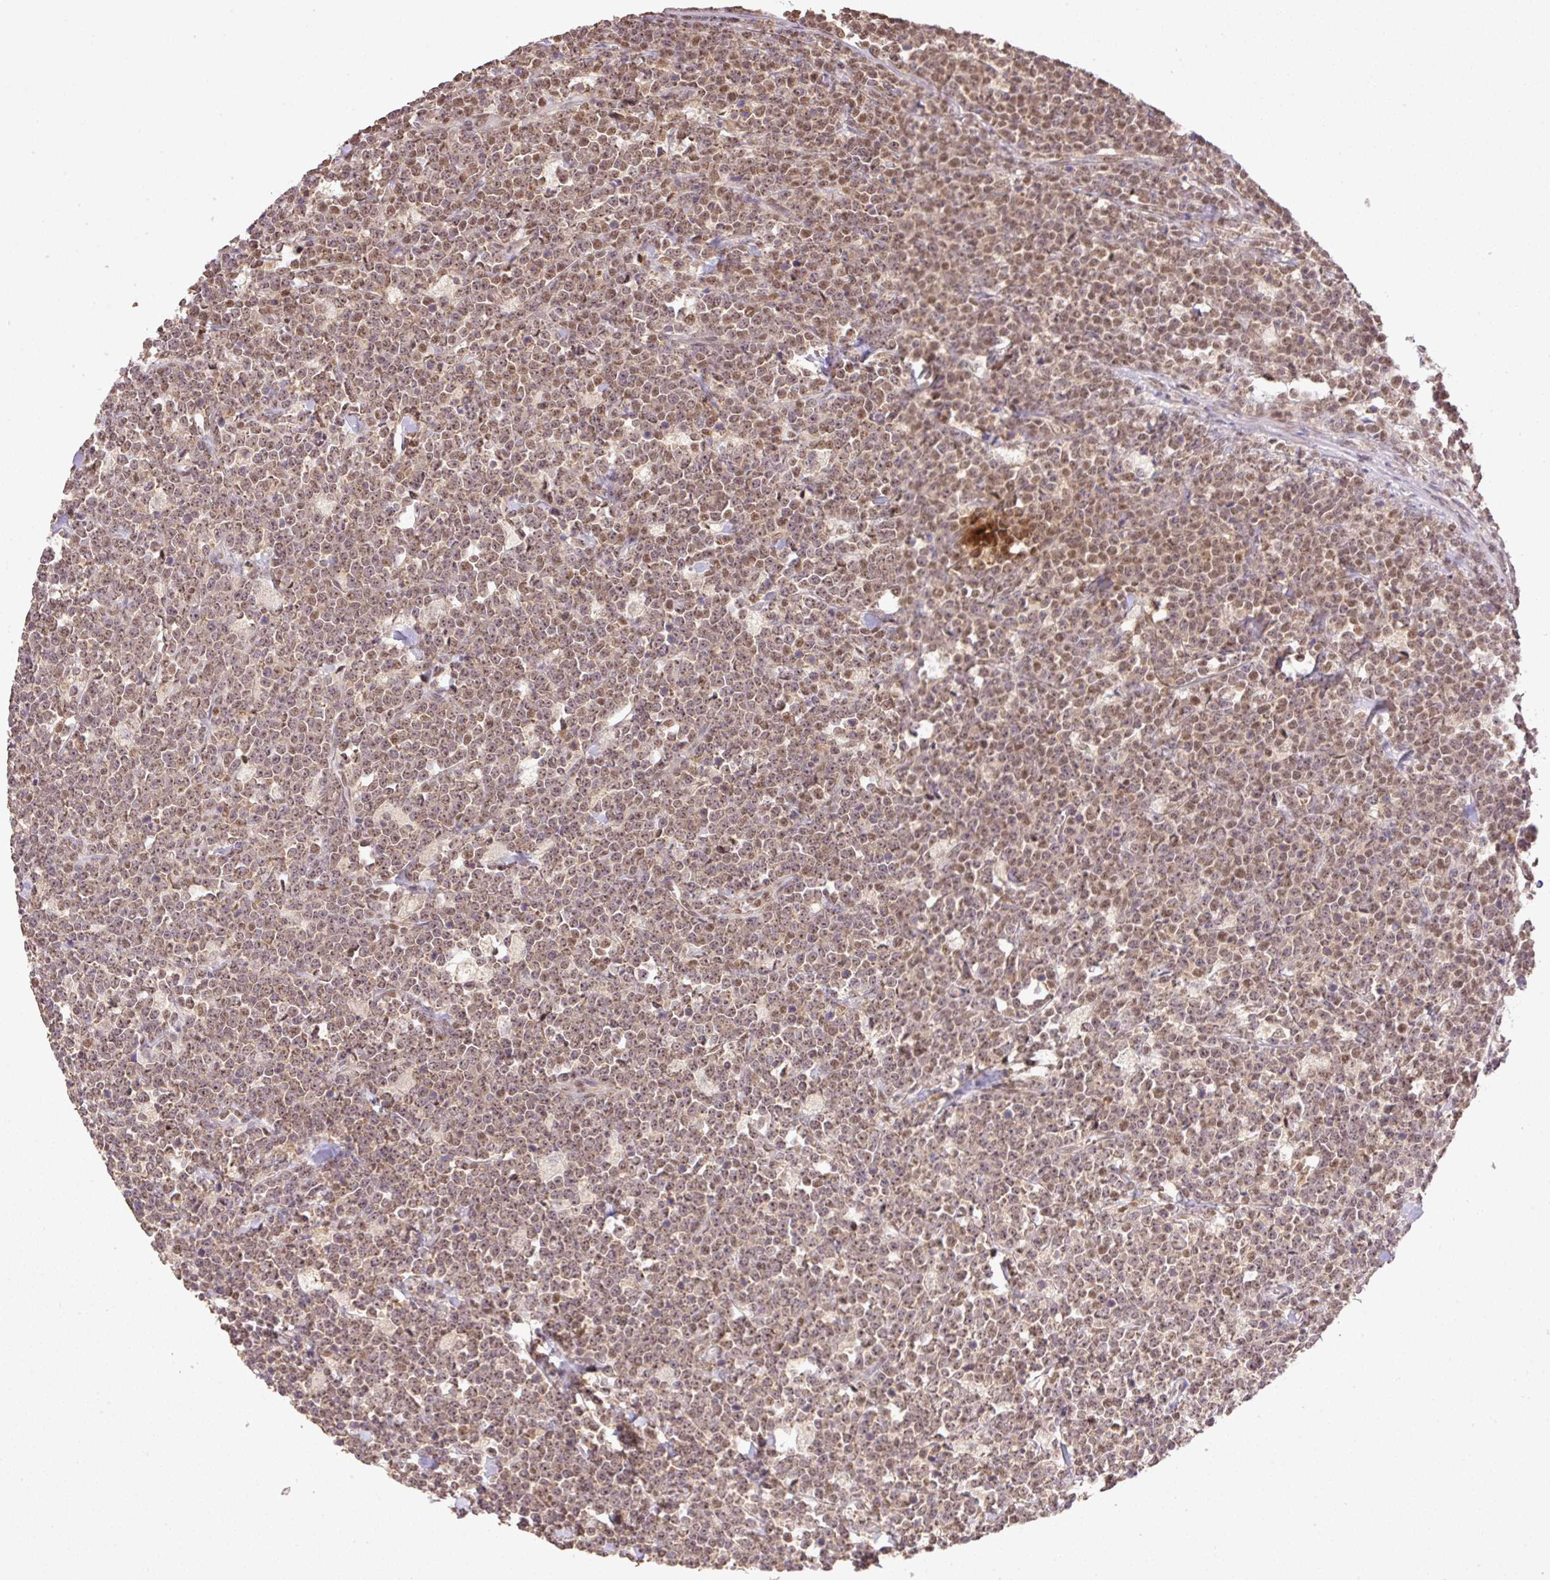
{"staining": {"intensity": "moderate", "quantity": ">75%", "location": "nuclear"}, "tissue": "lymphoma", "cell_type": "Tumor cells", "image_type": "cancer", "snomed": [{"axis": "morphology", "description": "Malignant lymphoma, non-Hodgkin's type, High grade"}, {"axis": "topography", "description": "Small intestine"}], "caption": "High-grade malignant lymphoma, non-Hodgkin's type was stained to show a protein in brown. There is medium levels of moderate nuclear staining in approximately >75% of tumor cells.", "gene": "VPS25", "patient": {"sex": "male", "age": 8}}